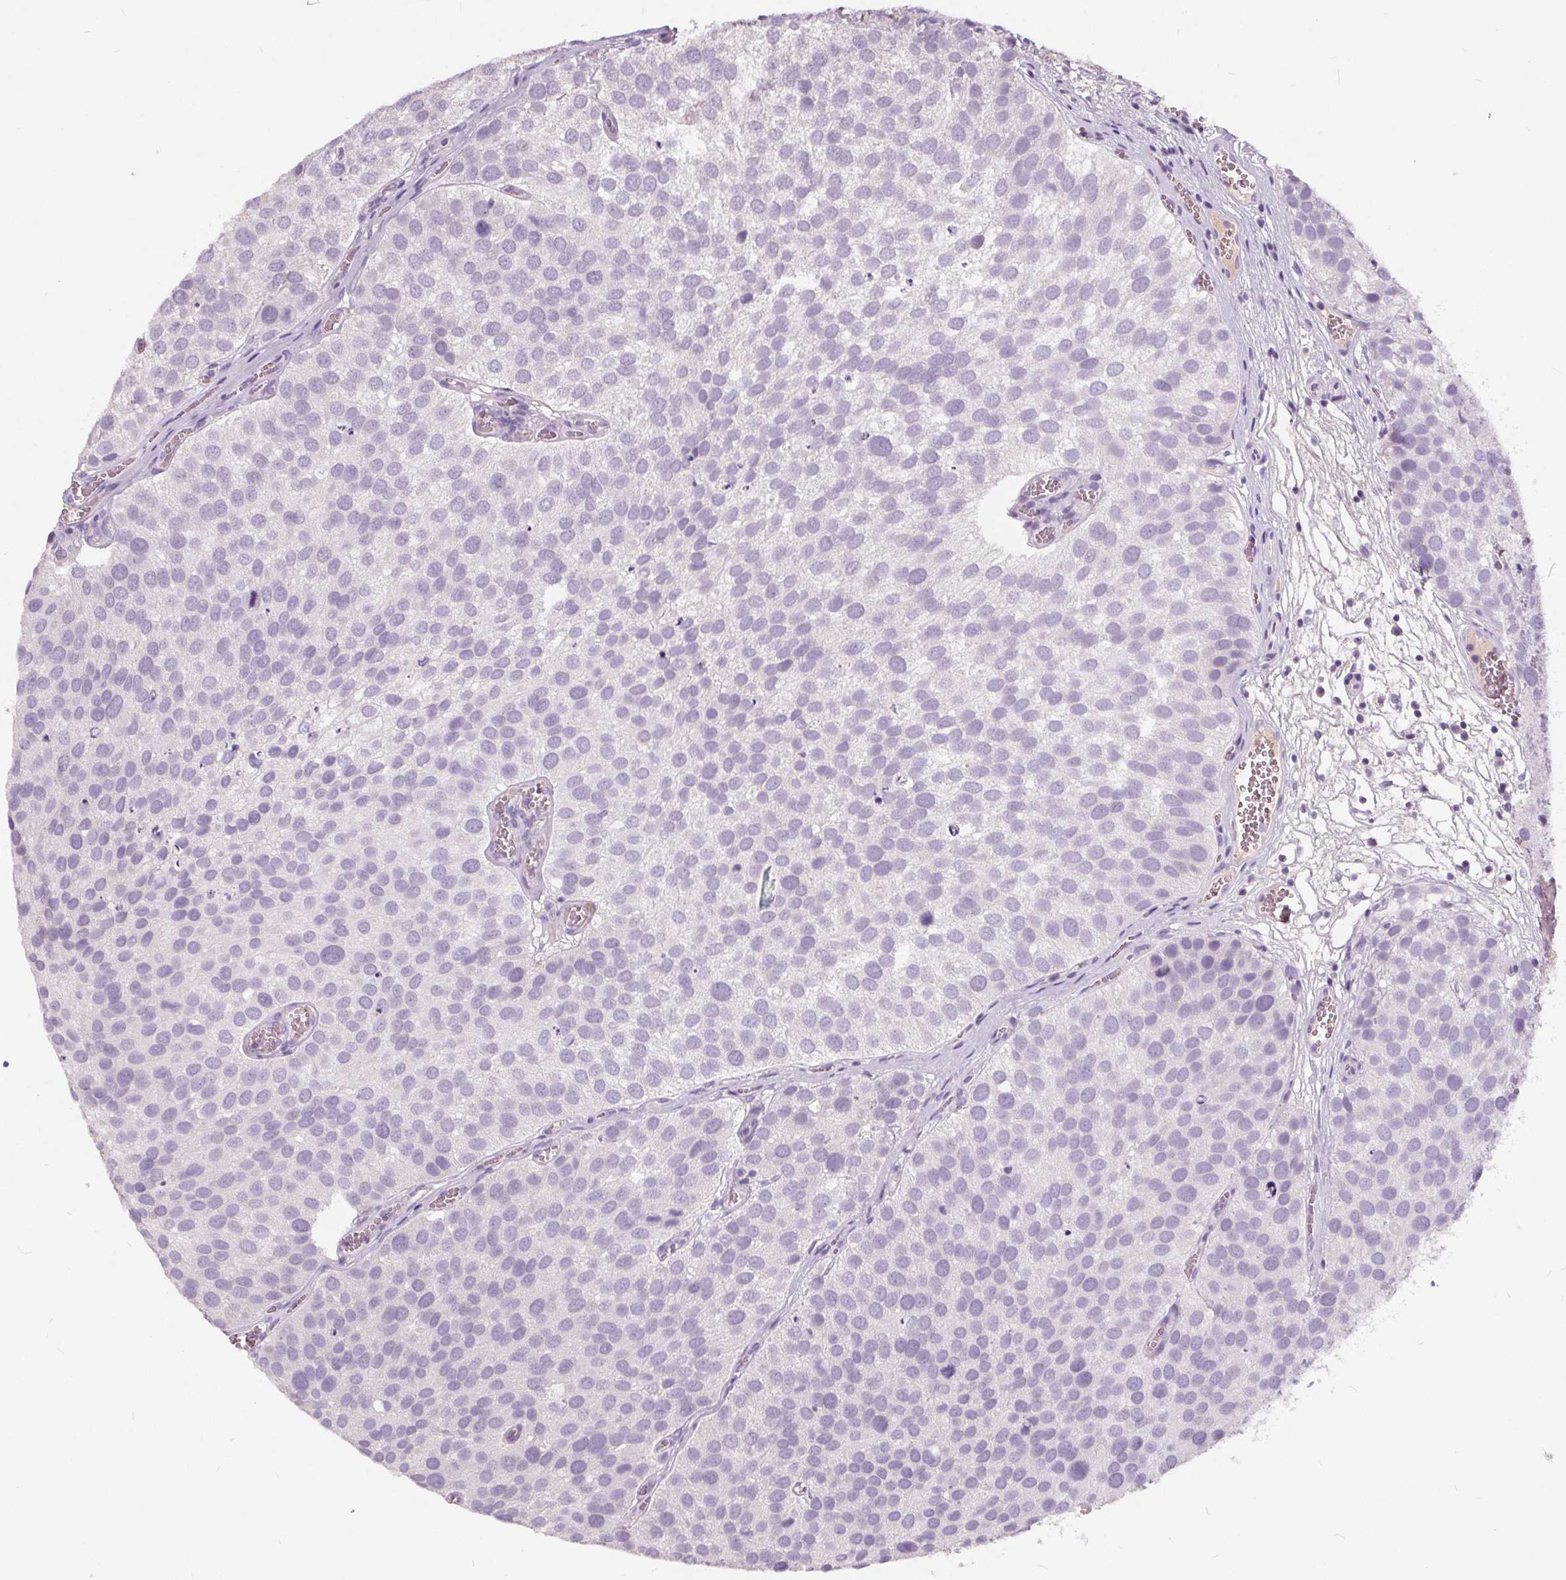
{"staining": {"intensity": "negative", "quantity": "none", "location": "none"}, "tissue": "urothelial cancer", "cell_type": "Tumor cells", "image_type": "cancer", "snomed": [{"axis": "morphology", "description": "Urothelial carcinoma, Low grade"}, {"axis": "topography", "description": "Urinary bladder"}], "caption": "Immunohistochemical staining of human low-grade urothelial carcinoma demonstrates no significant expression in tumor cells.", "gene": "PLA2G2E", "patient": {"sex": "female", "age": 69}}